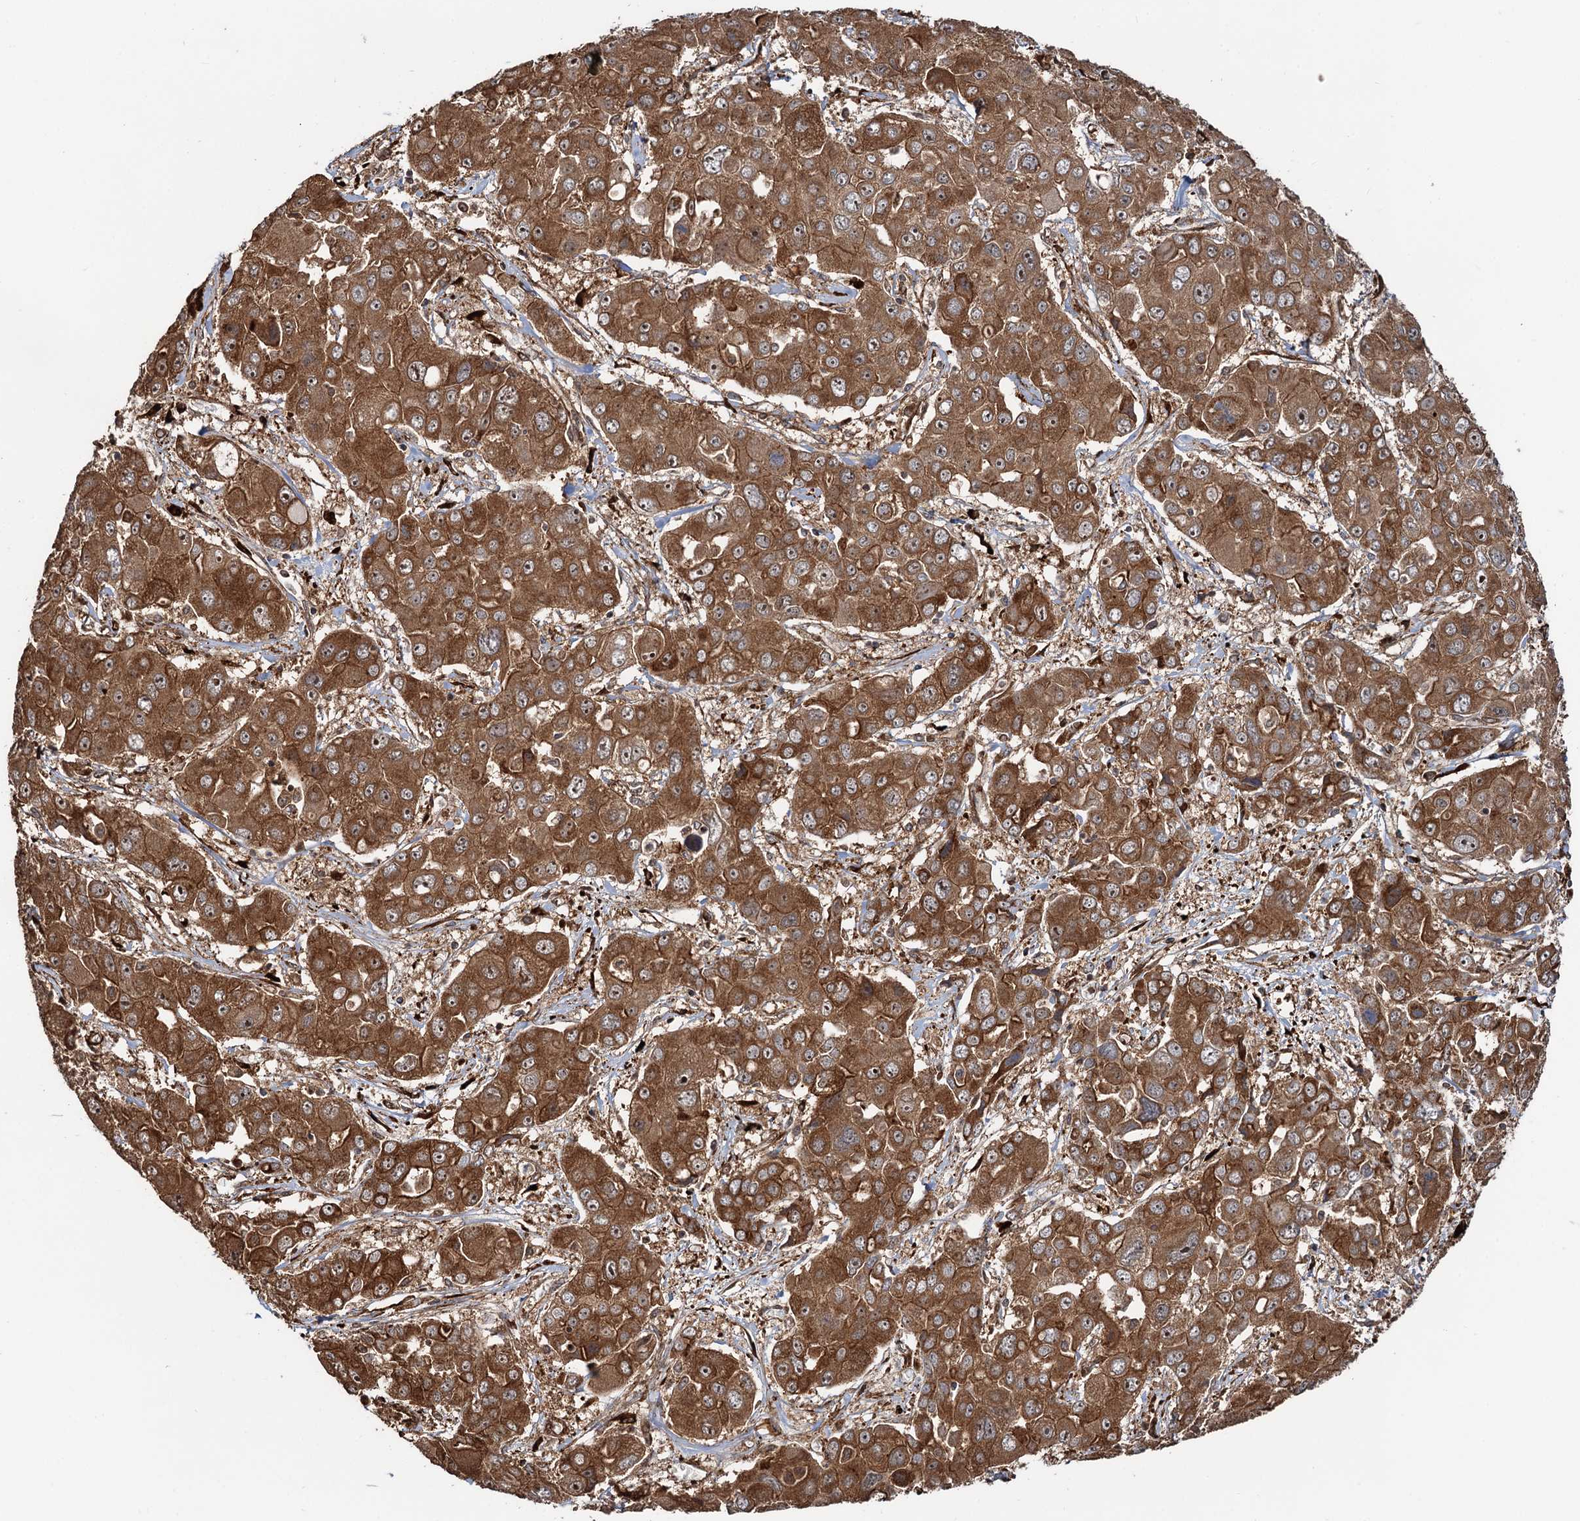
{"staining": {"intensity": "moderate", "quantity": ">75%", "location": "cytoplasmic/membranous,nuclear"}, "tissue": "liver cancer", "cell_type": "Tumor cells", "image_type": "cancer", "snomed": [{"axis": "morphology", "description": "Cholangiocarcinoma"}, {"axis": "topography", "description": "Liver"}], "caption": "The histopathology image demonstrates immunohistochemical staining of liver cancer. There is moderate cytoplasmic/membranous and nuclear staining is identified in about >75% of tumor cells.", "gene": "SNRNP25", "patient": {"sex": "male", "age": 67}}